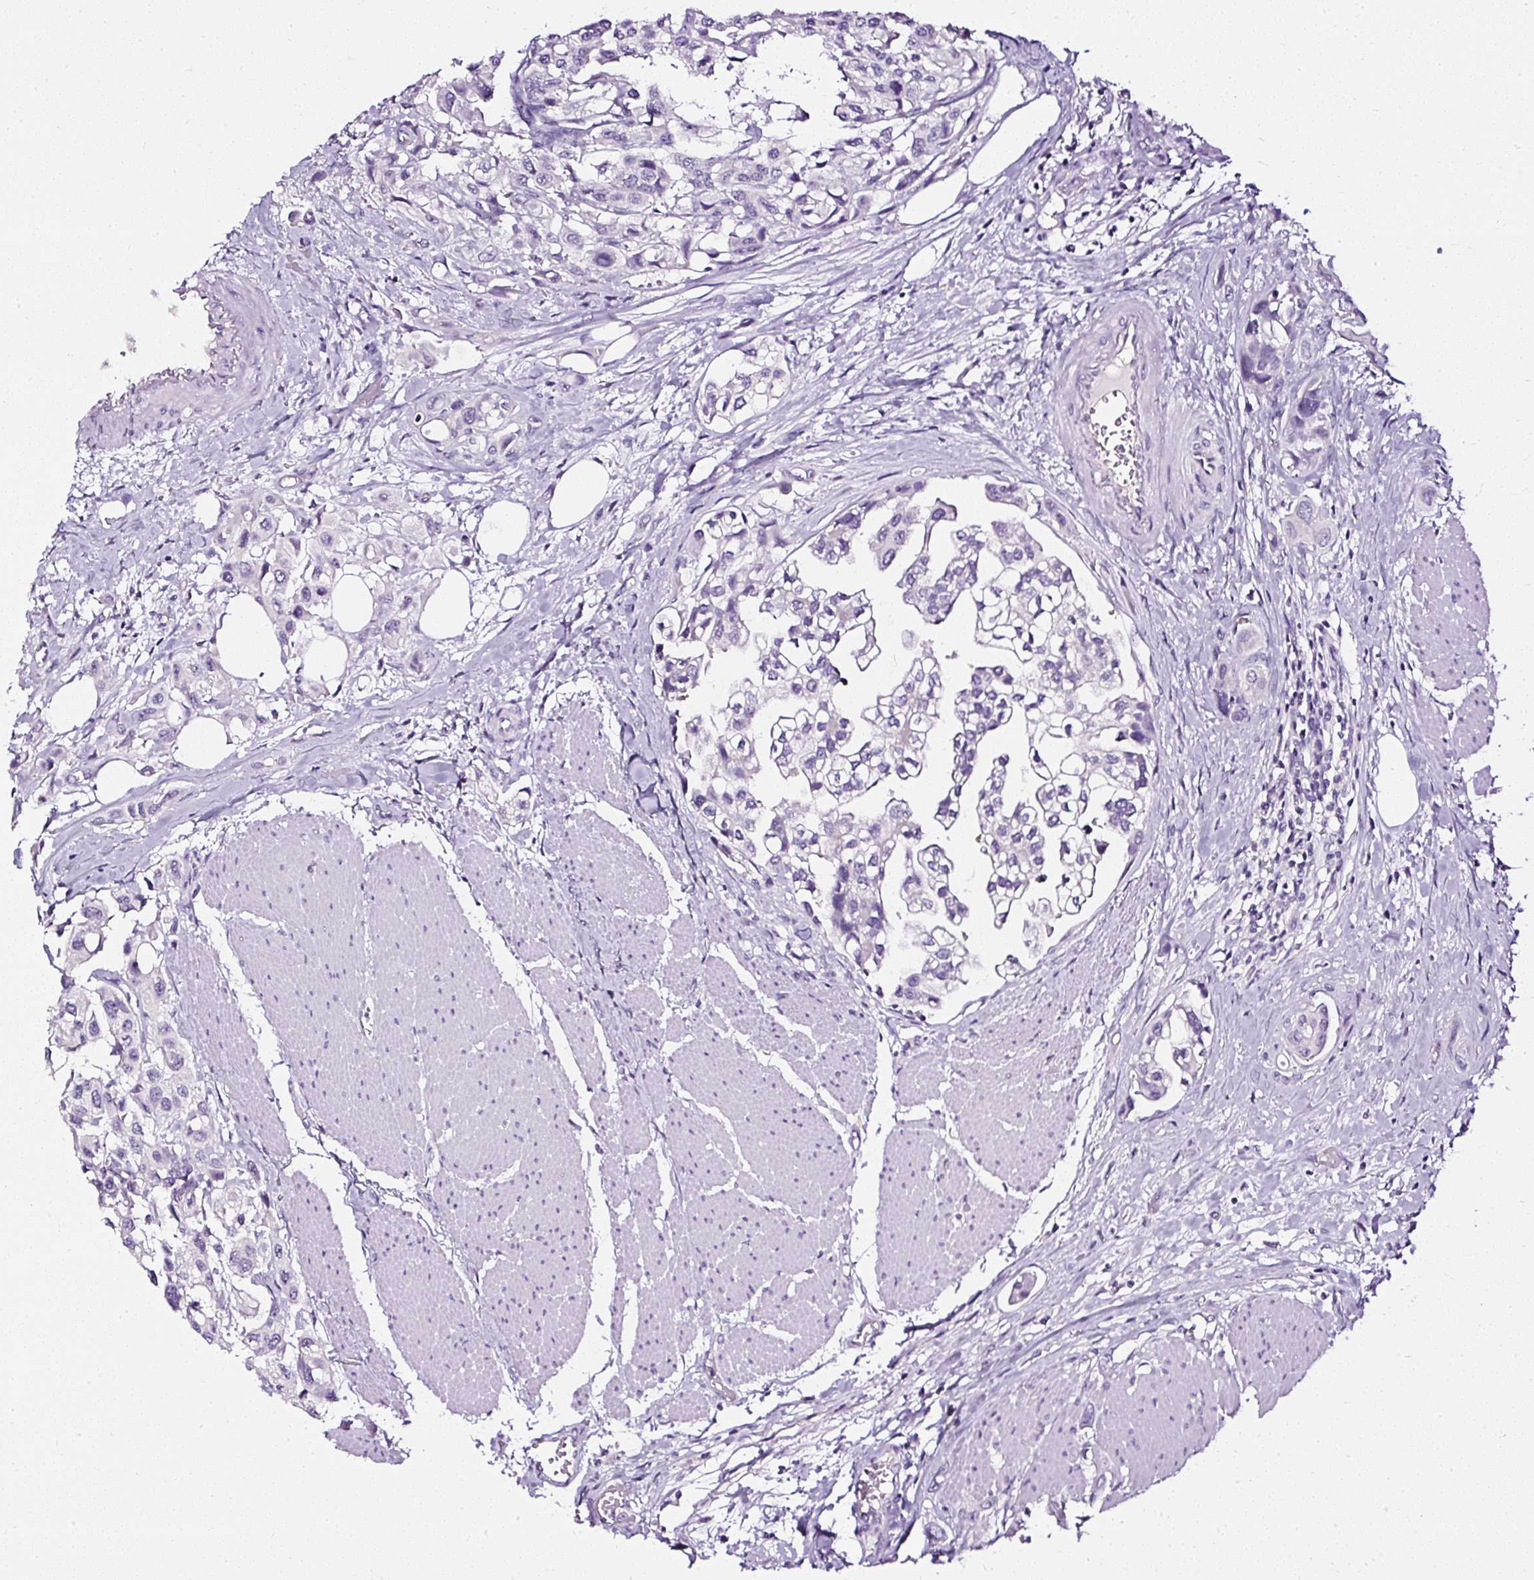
{"staining": {"intensity": "negative", "quantity": "none", "location": "none"}, "tissue": "urothelial cancer", "cell_type": "Tumor cells", "image_type": "cancer", "snomed": [{"axis": "morphology", "description": "Urothelial carcinoma, High grade"}, {"axis": "topography", "description": "Urinary bladder"}], "caption": "An IHC photomicrograph of urothelial carcinoma (high-grade) is shown. There is no staining in tumor cells of urothelial carcinoma (high-grade).", "gene": "ATP2A1", "patient": {"sex": "male", "age": 67}}